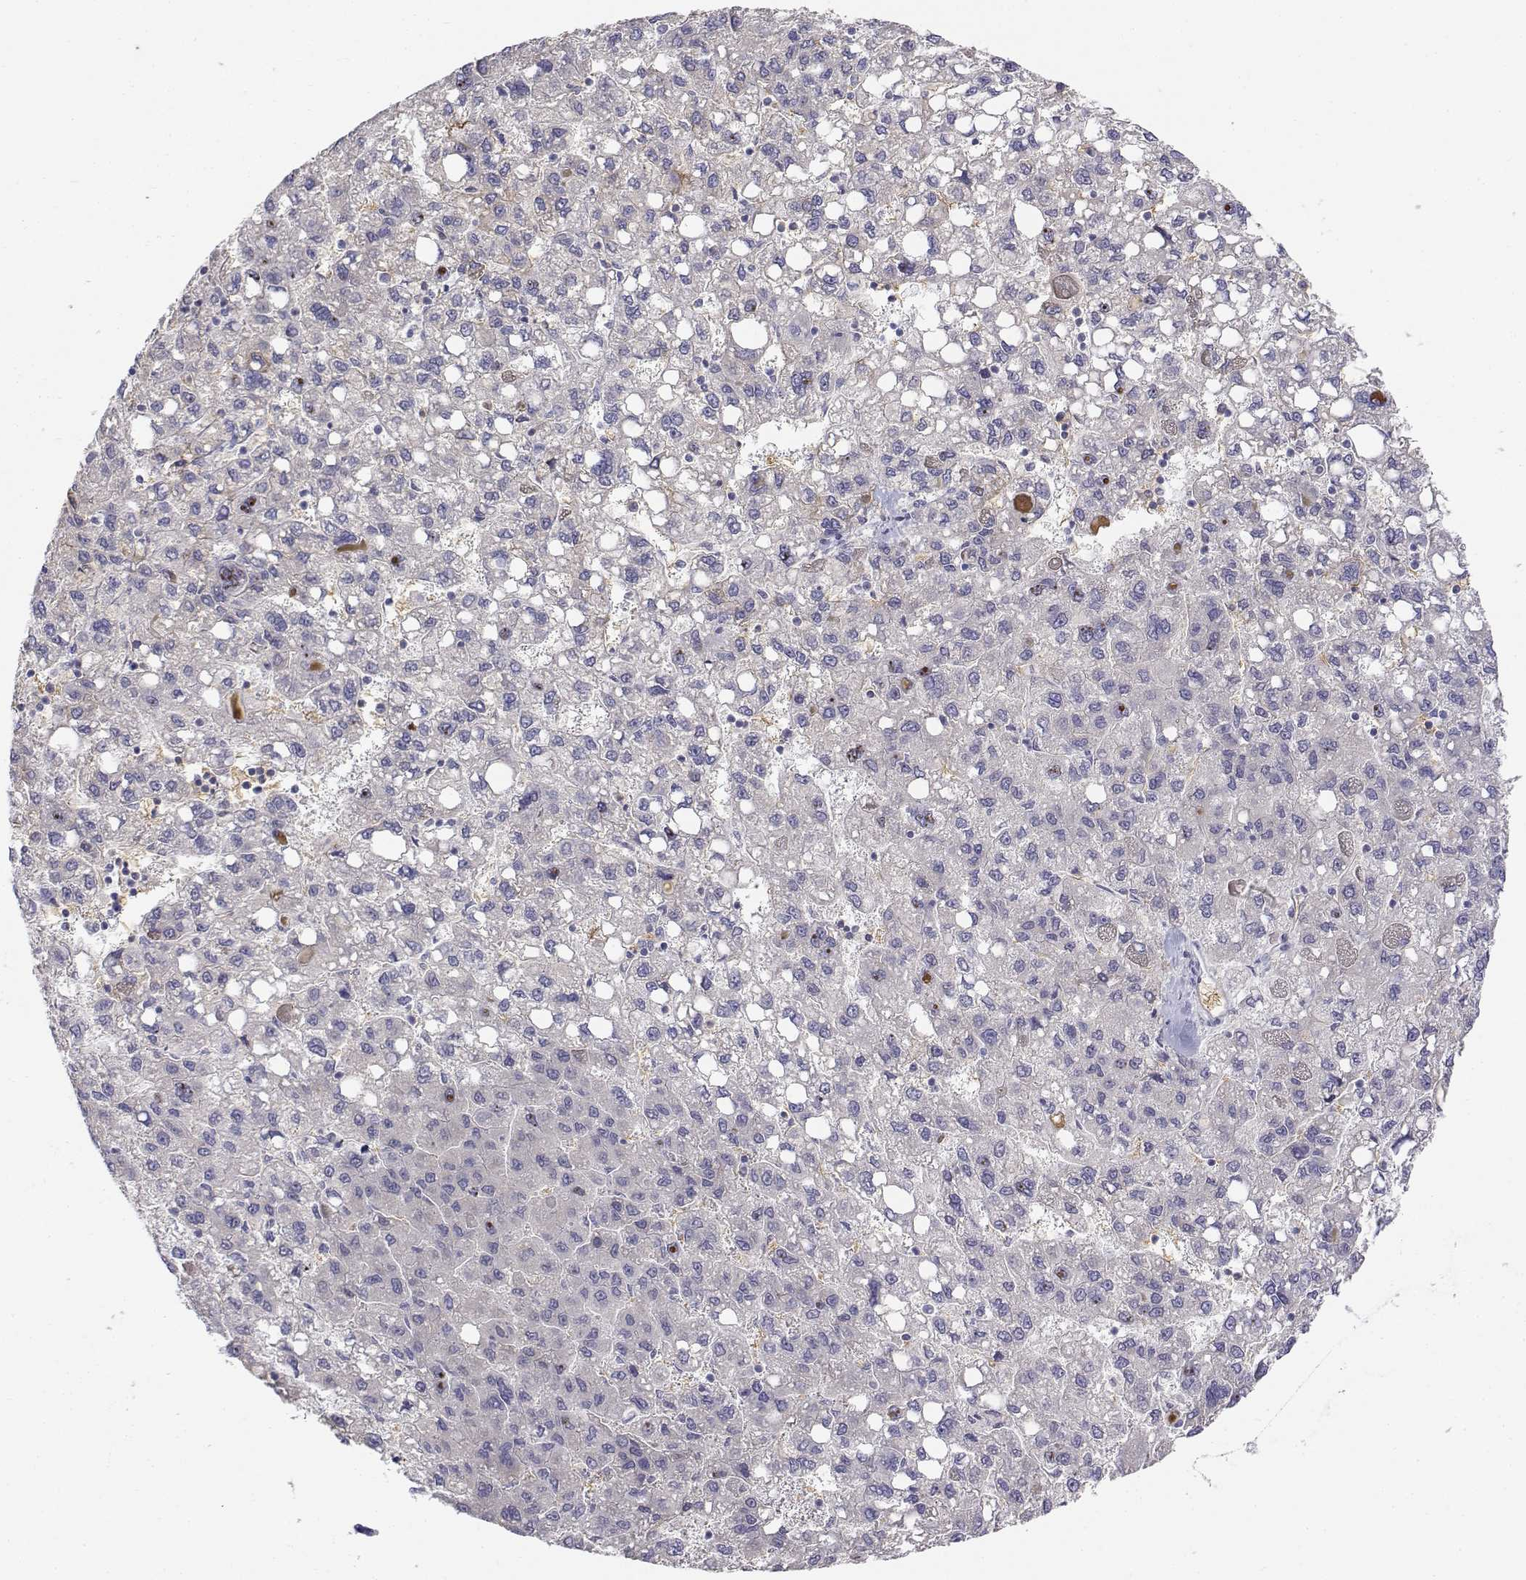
{"staining": {"intensity": "negative", "quantity": "none", "location": "none"}, "tissue": "liver cancer", "cell_type": "Tumor cells", "image_type": "cancer", "snomed": [{"axis": "morphology", "description": "Carcinoma, Hepatocellular, NOS"}, {"axis": "topography", "description": "Liver"}], "caption": "Protein analysis of liver cancer reveals no significant staining in tumor cells.", "gene": "CADM1", "patient": {"sex": "female", "age": 82}}